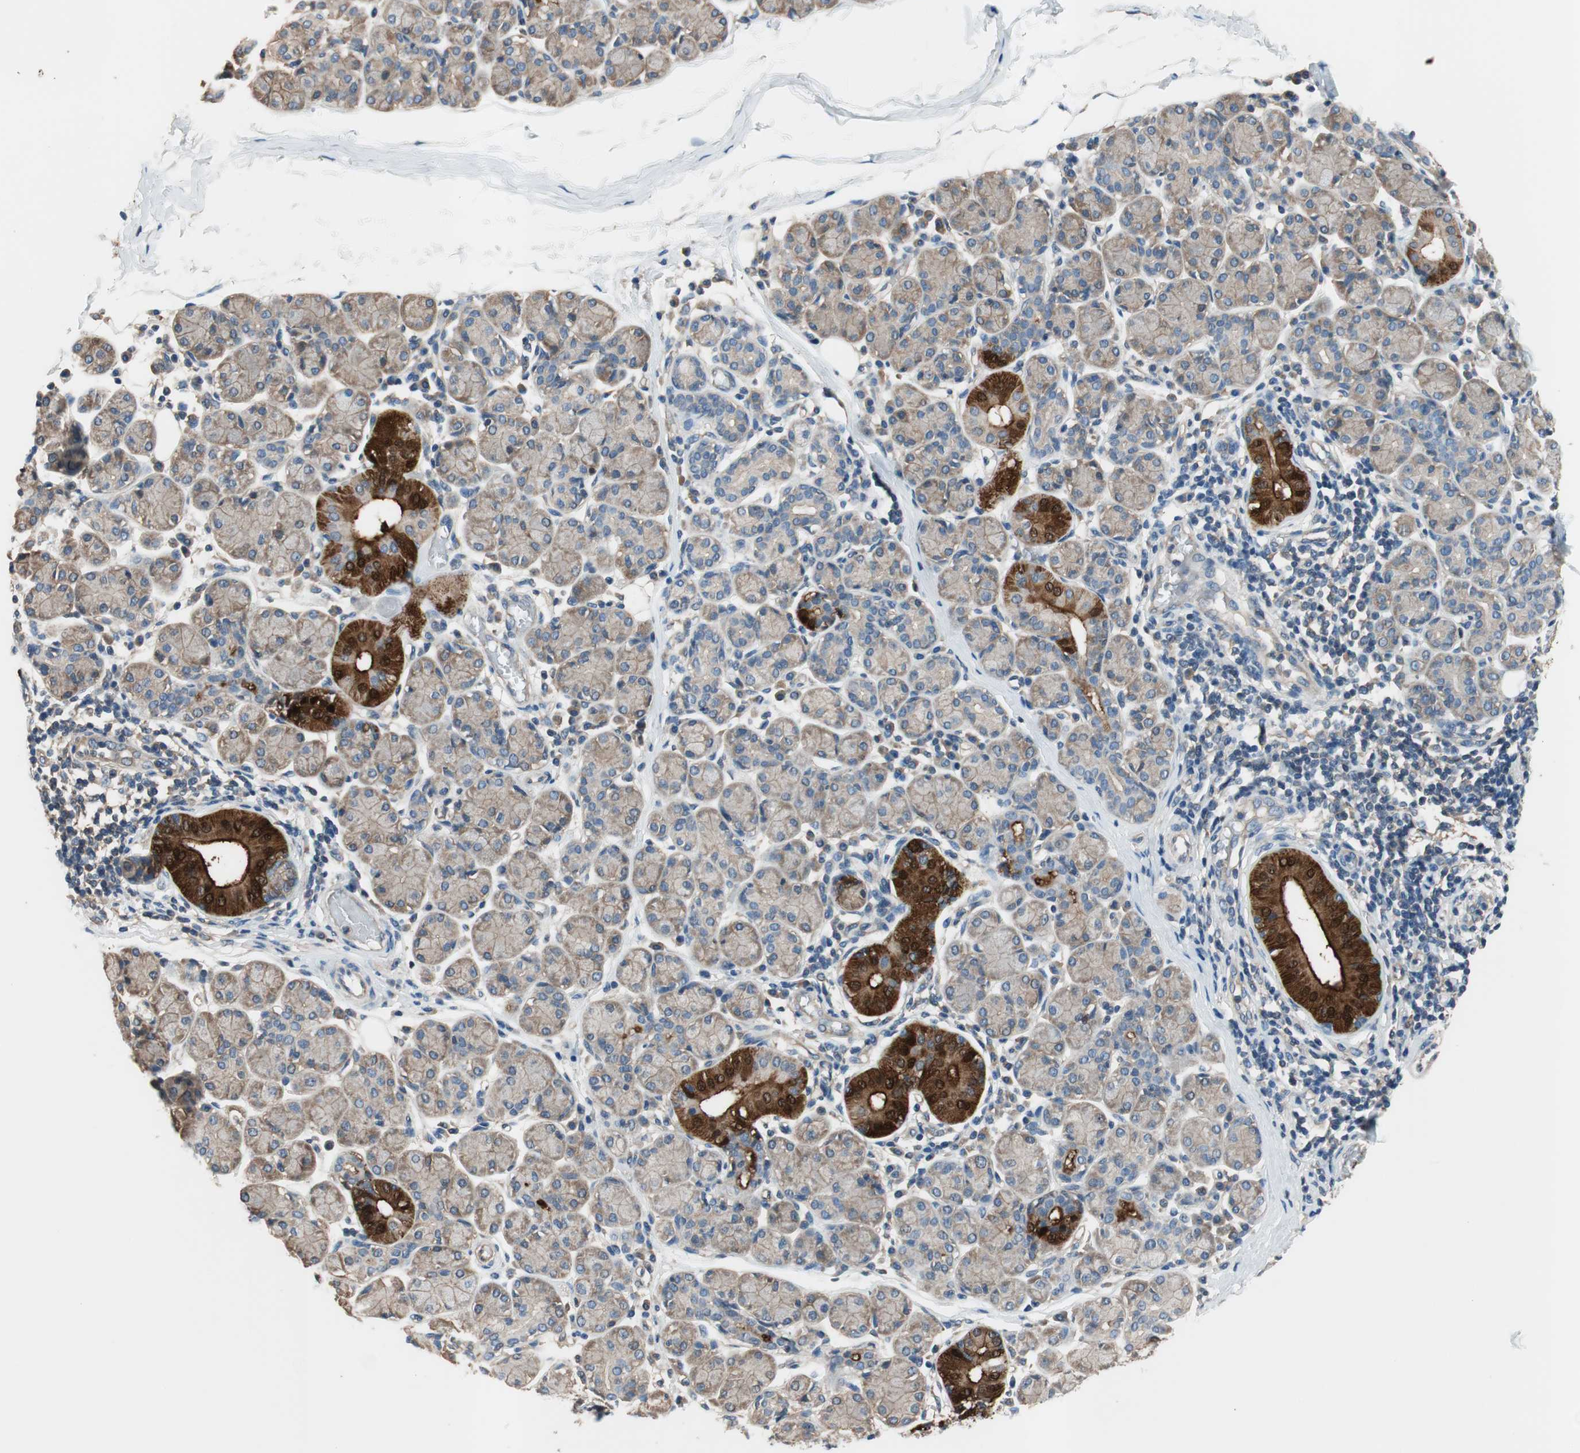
{"staining": {"intensity": "strong", "quantity": "<25%", "location": "cytoplasmic/membranous,nuclear"}, "tissue": "salivary gland", "cell_type": "Glandular cells", "image_type": "normal", "snomed": [{"axis": "morphology", "description": "Normal tissue, NOS"}, {"axis": "morphology", "description": "Inflammation, NOS"}, {"axis": "topography", "description": "Lymph node"}, {"axis": "topography", "description": "Salivary gland"}], "caption": "DAB immunohistochemical staining of benign human salivary gland exhibits strong cytoplasmic/membranous,nuclear protein positivity in approximately <25% of glandular cells. The staining is performed using DAB brown chromogen to label protein expression. The nuclei are counter-stained blue using hematoxylin.", "gene": "CALML3", "patient": {"sex": "male", "age": 3}}